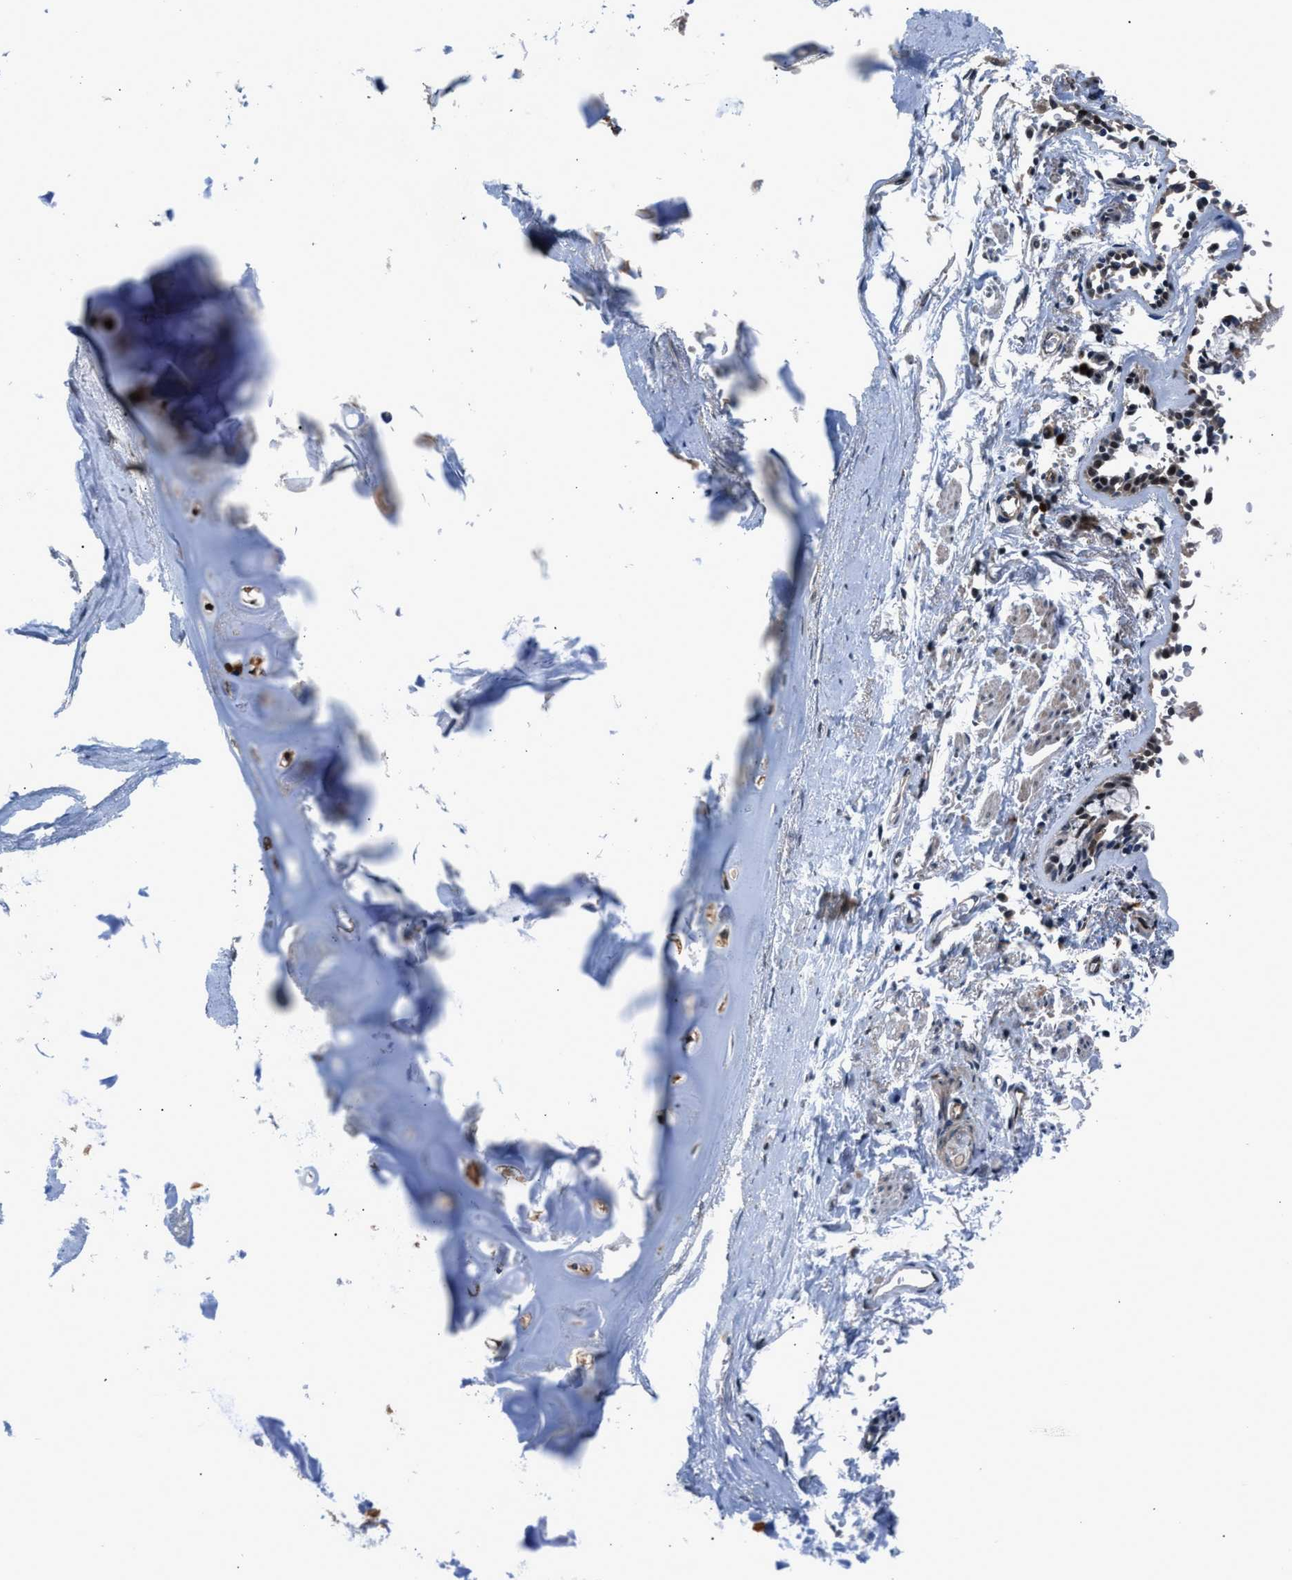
{"staining": {"intensity": "moderate", "quantity": "25%-75%", "location": "cytoplasmic/membranous"}, "tissue": "adipose tissue", "cell_type": "Adipocytes", "image_type": "normal", "snomed": [{"axis": "morphology", "description": "Normal tissue, NOS"}, {"axis": "topography", "description": "Cartilage tissue"}, {"axis": "topography", "description": "Lung"}], "caption": "Adipose tissue stained with DAB immunohistochemistry (IHC) reveals medium levels of moderate cytoplasmic/membranous expression in about 25%-75% of adipocytes.", "gene": "PRPSAP2", "patient": {"sex": "female", "age": 77}}